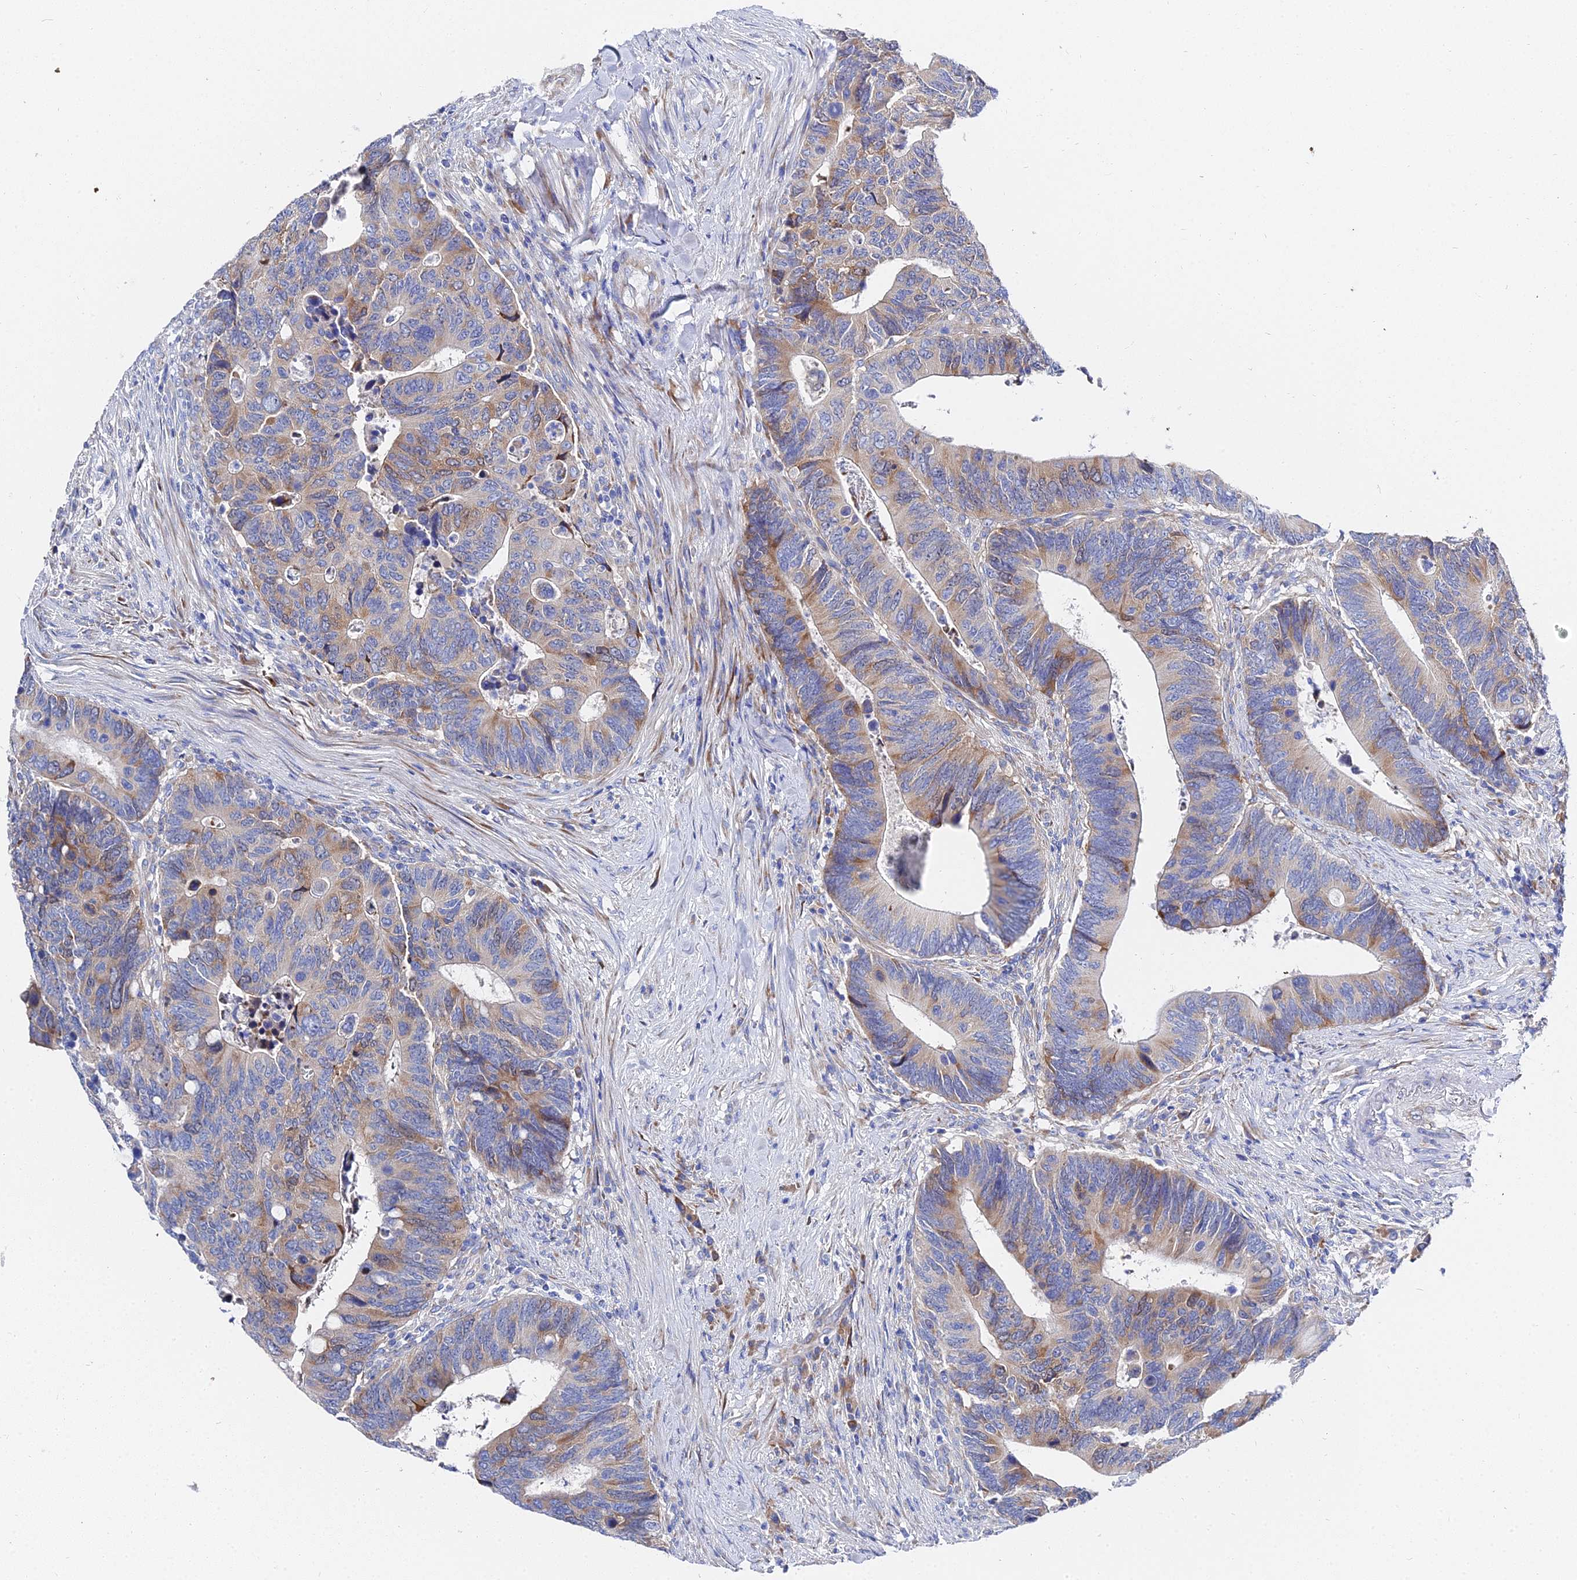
{"staining": {"intensity": "moderate", "quantity": "25%-75%", "location": "cytoplasmic/membranous"}, "tissue": "colorectal cancer", "cell_type": "Tumor cells", "image_type": "cancer", "snomed": [{"axis": "morphology", "description": "Adenocarcinoma, NOS"}, {"axis": "topography", "description": "Colon"}], "caption": "Adenocarcinoma (colorectal) stained with a protein marker displays moderate staining in tumor cells.", "gene": "PTTG1", "patient": {"sex": "male", "age": 87}}